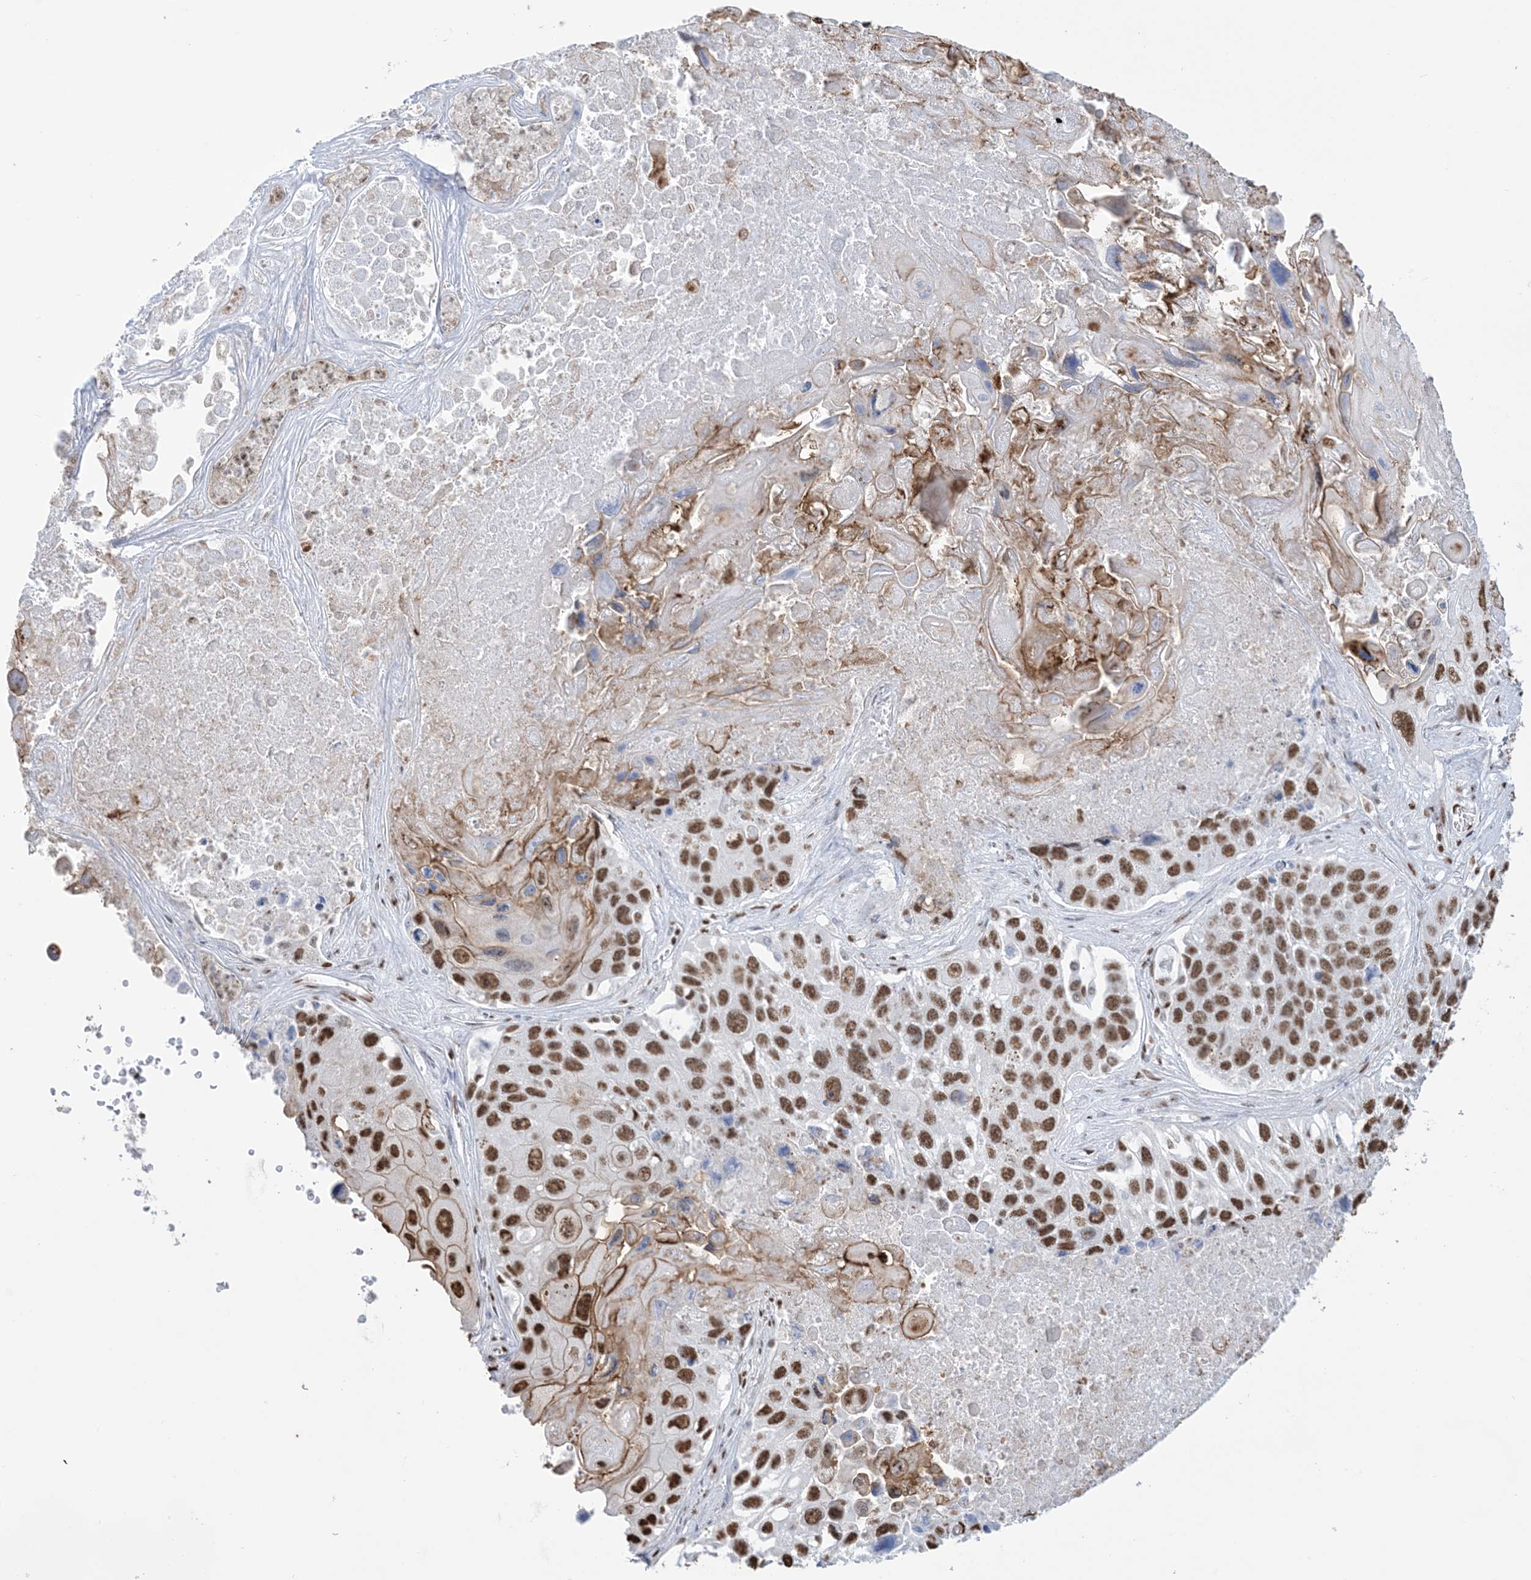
{"staining": {"intensity": "moderate", "quantity": ">75%", "location": "nuclear"}, "tissue": "lung cancer", "cell_type": "Tumor cells", "image_type": "cancer", "snomed": [{"axis": "morphology", "description": "Squamous cell carcinoma, NOS"}, {"axis": "topography", "description": "Lung"}], "caption": "IHC staining of lung squamous cell carcinoma, which shows medium levels of moderate nuclear positivity in approximately >75% of tumor cells indicating moderate nuclear protein staining. The staining was performed using DAB (brown) for protein detection and nuclei were counterstained in hematoxylin (blue).", "gene": "ZNF792", "patient": {"sex": "male", "age": 61}}